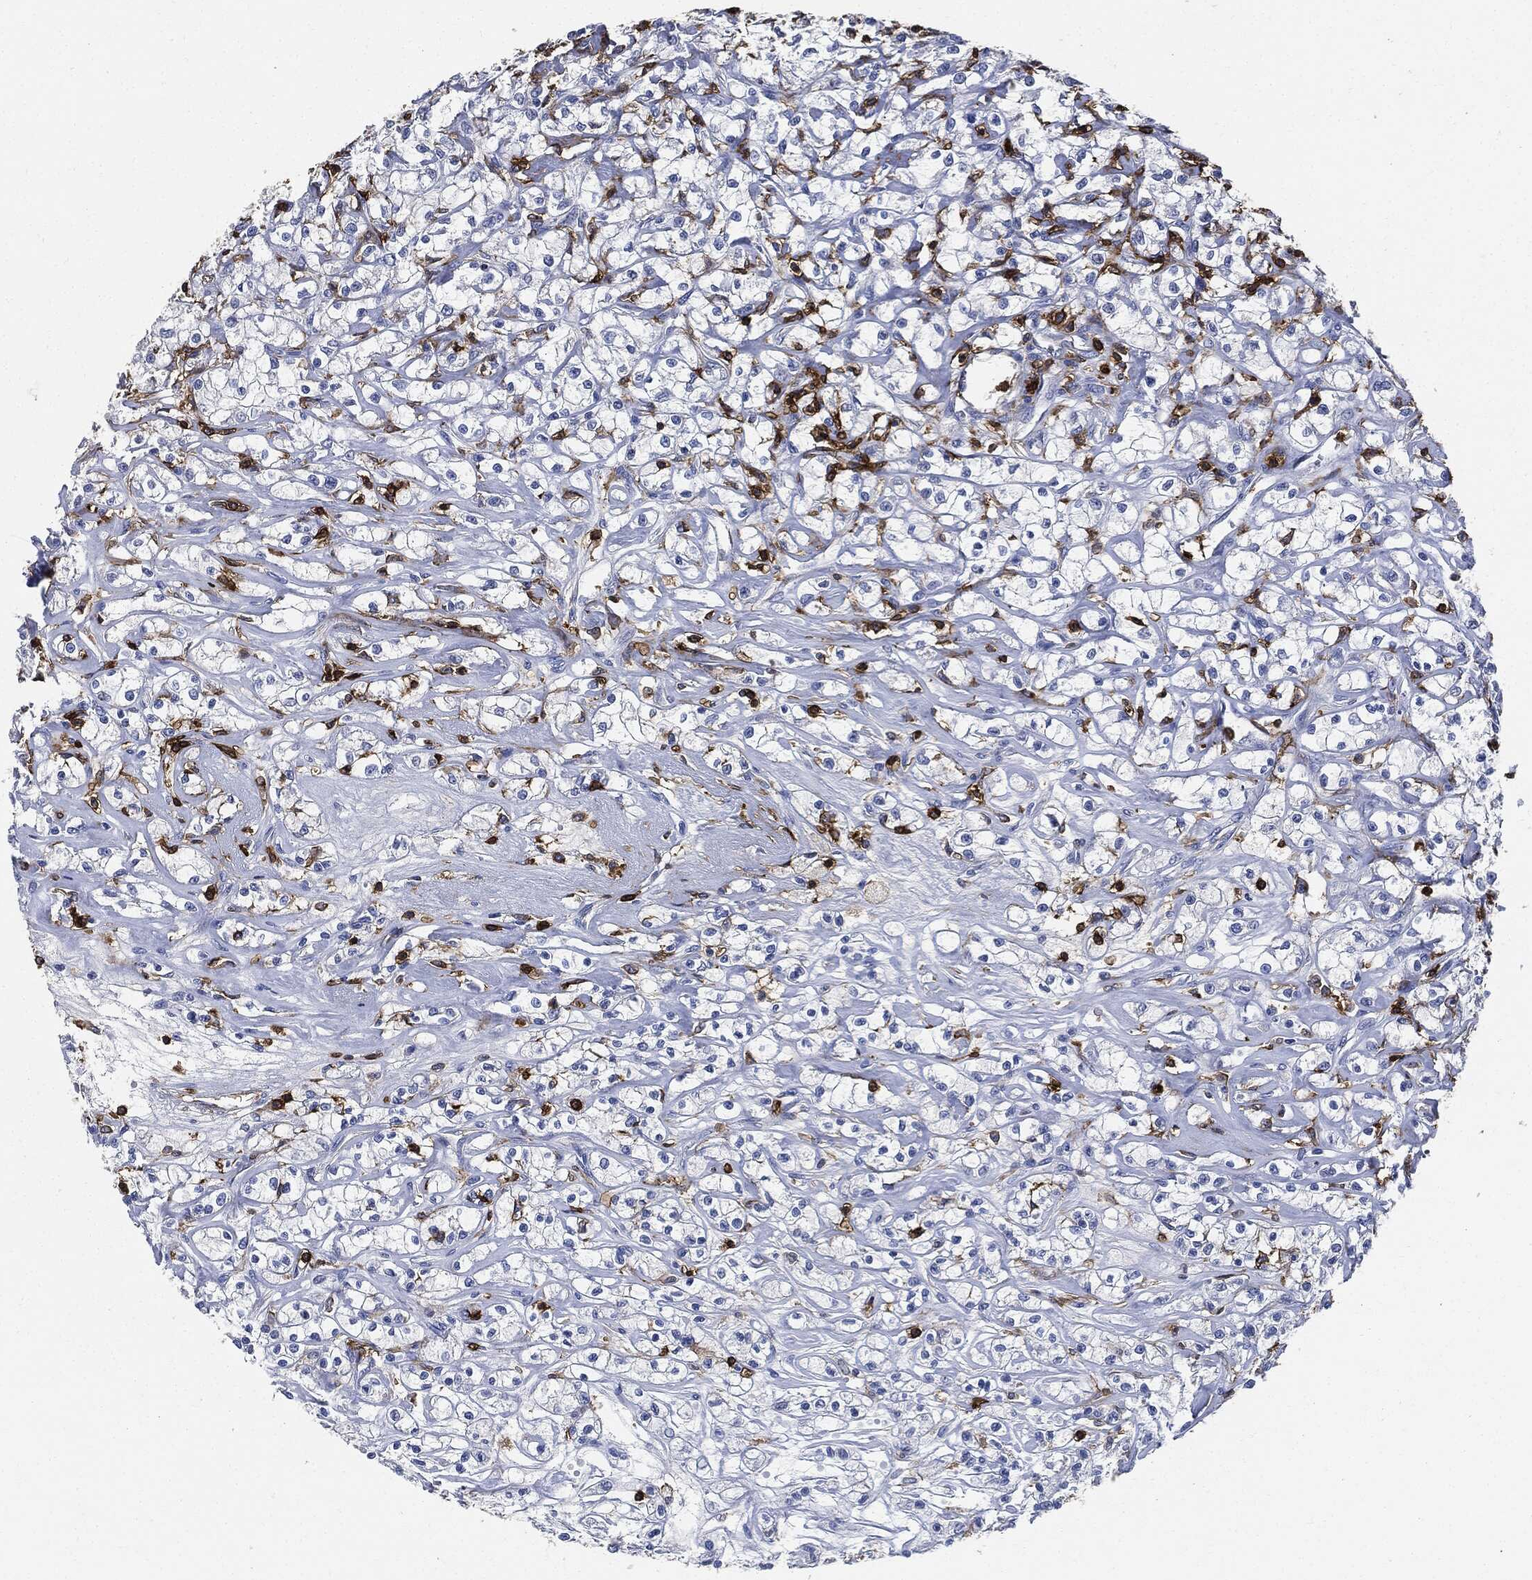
{"staining": {"intensity": "negative", "quantity": "none", "location": "none"}, "tissue": "renal cancer", "cell_type": "Tumor cells", "image_type": "cancer", "snomed": [{"axis": "morphology", "description": "Adenocarcinoma, NOS"}, {"axis": "topography", "description": "Kidney"}], "caption": "Tumor cells are negative for brown protein staining in renal adenocarcinoma.", "gene": "PTPRC", "patient": {"sex": "female", "age": 59}}